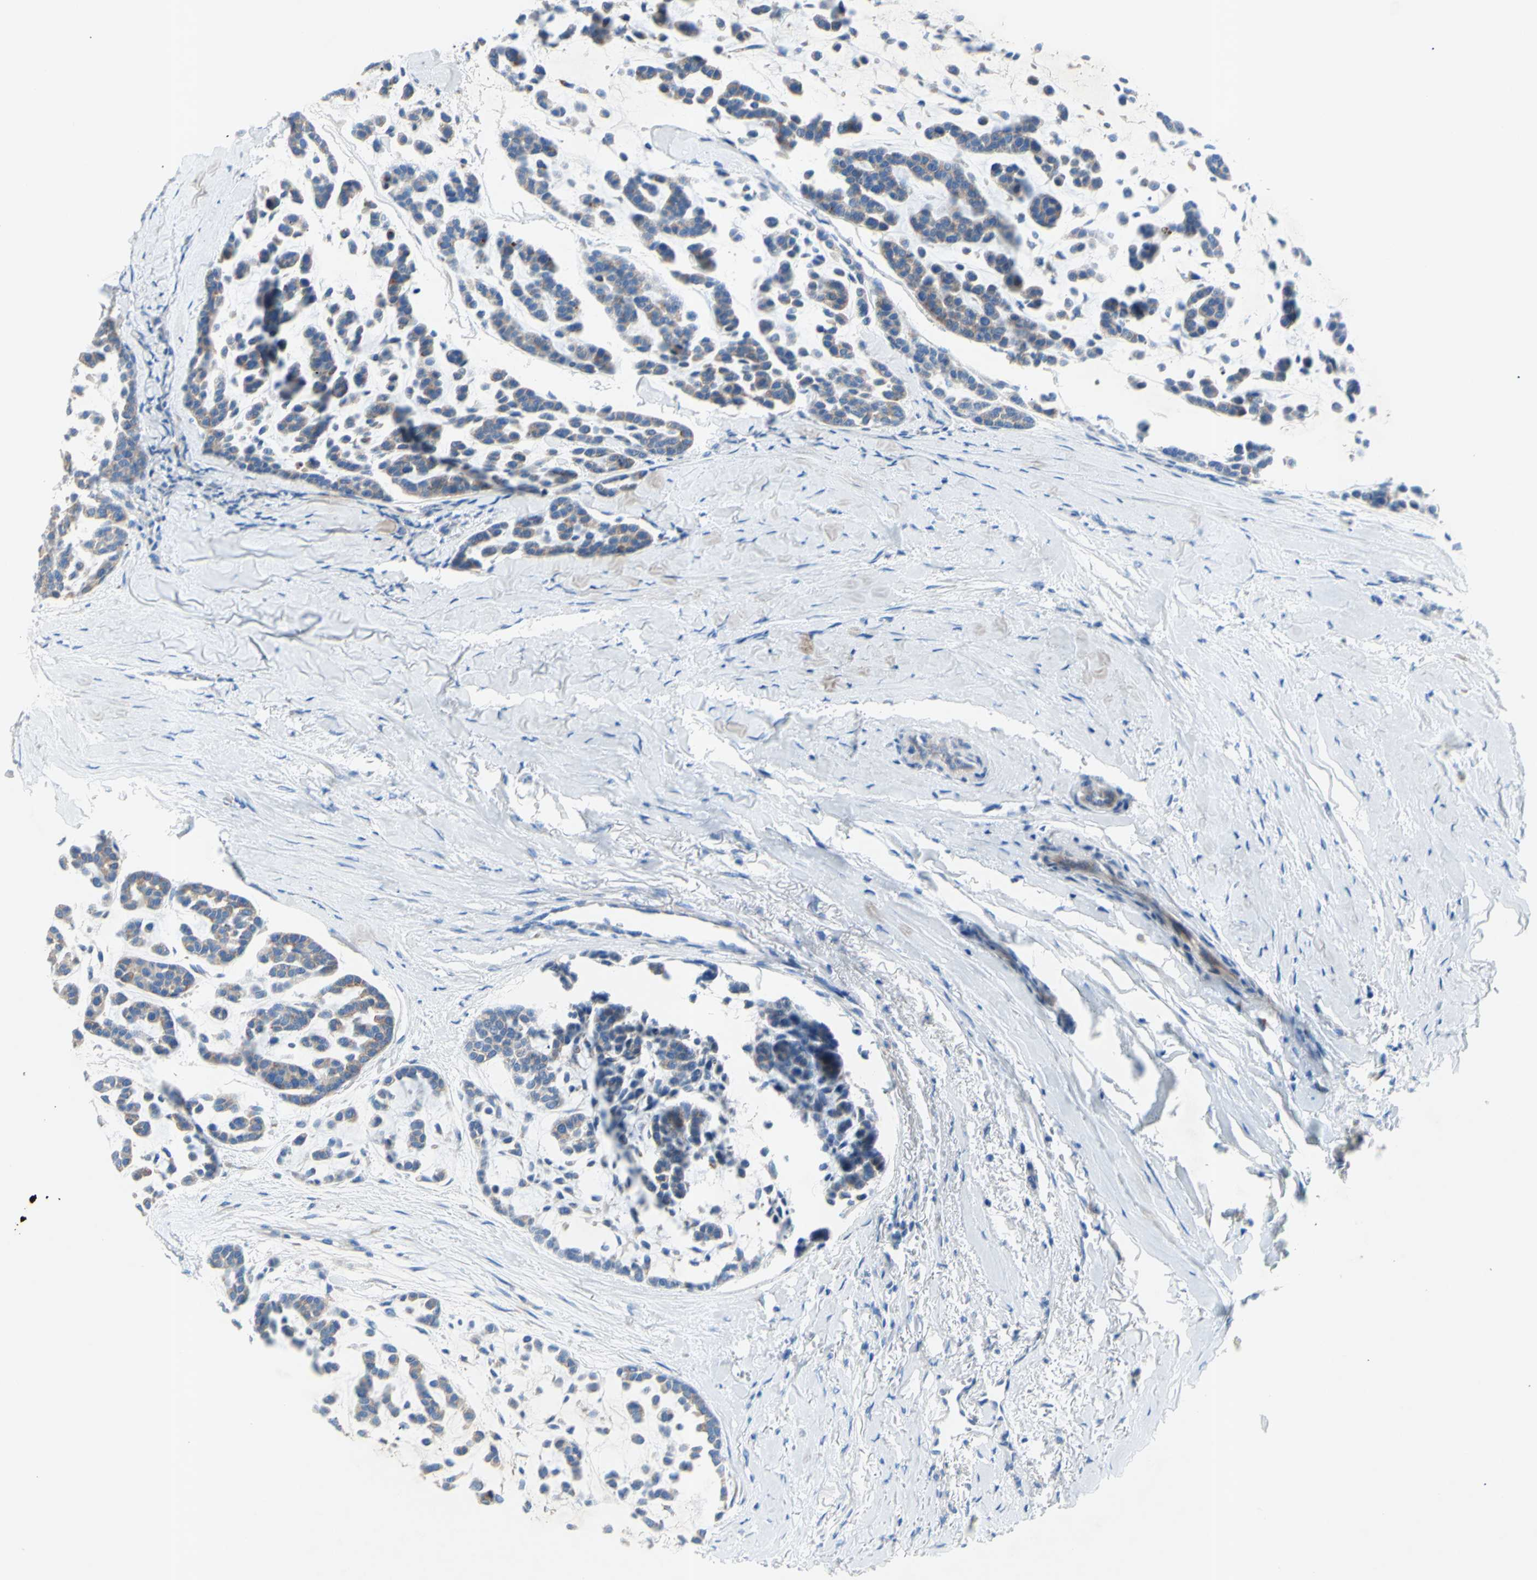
{"staining": {"intensity": "weak", "quantity": "25%-75%", "location": "cytoplasmic/membranous"}, "tissue": "head and neck cancer", "cell_type": "Tumor cells", "image_type": "cancer", "snomed": [{"axis": "morphology", "description": "Adenocarcinoma, NOS"}, {"axis": "morphology", "description": "Adenoma, NOS"}, {"axis": "topography", "description": "Head-Neck"}], "caption": "Human head and neck adenocarcinoma stained with a brown dye reveals weak cytoplasmic/membranous positive expression in approximately 25%-75% of tumor cells.", "gene": "TMIGD2", "patient": {"sex": "female", "age": 55}}